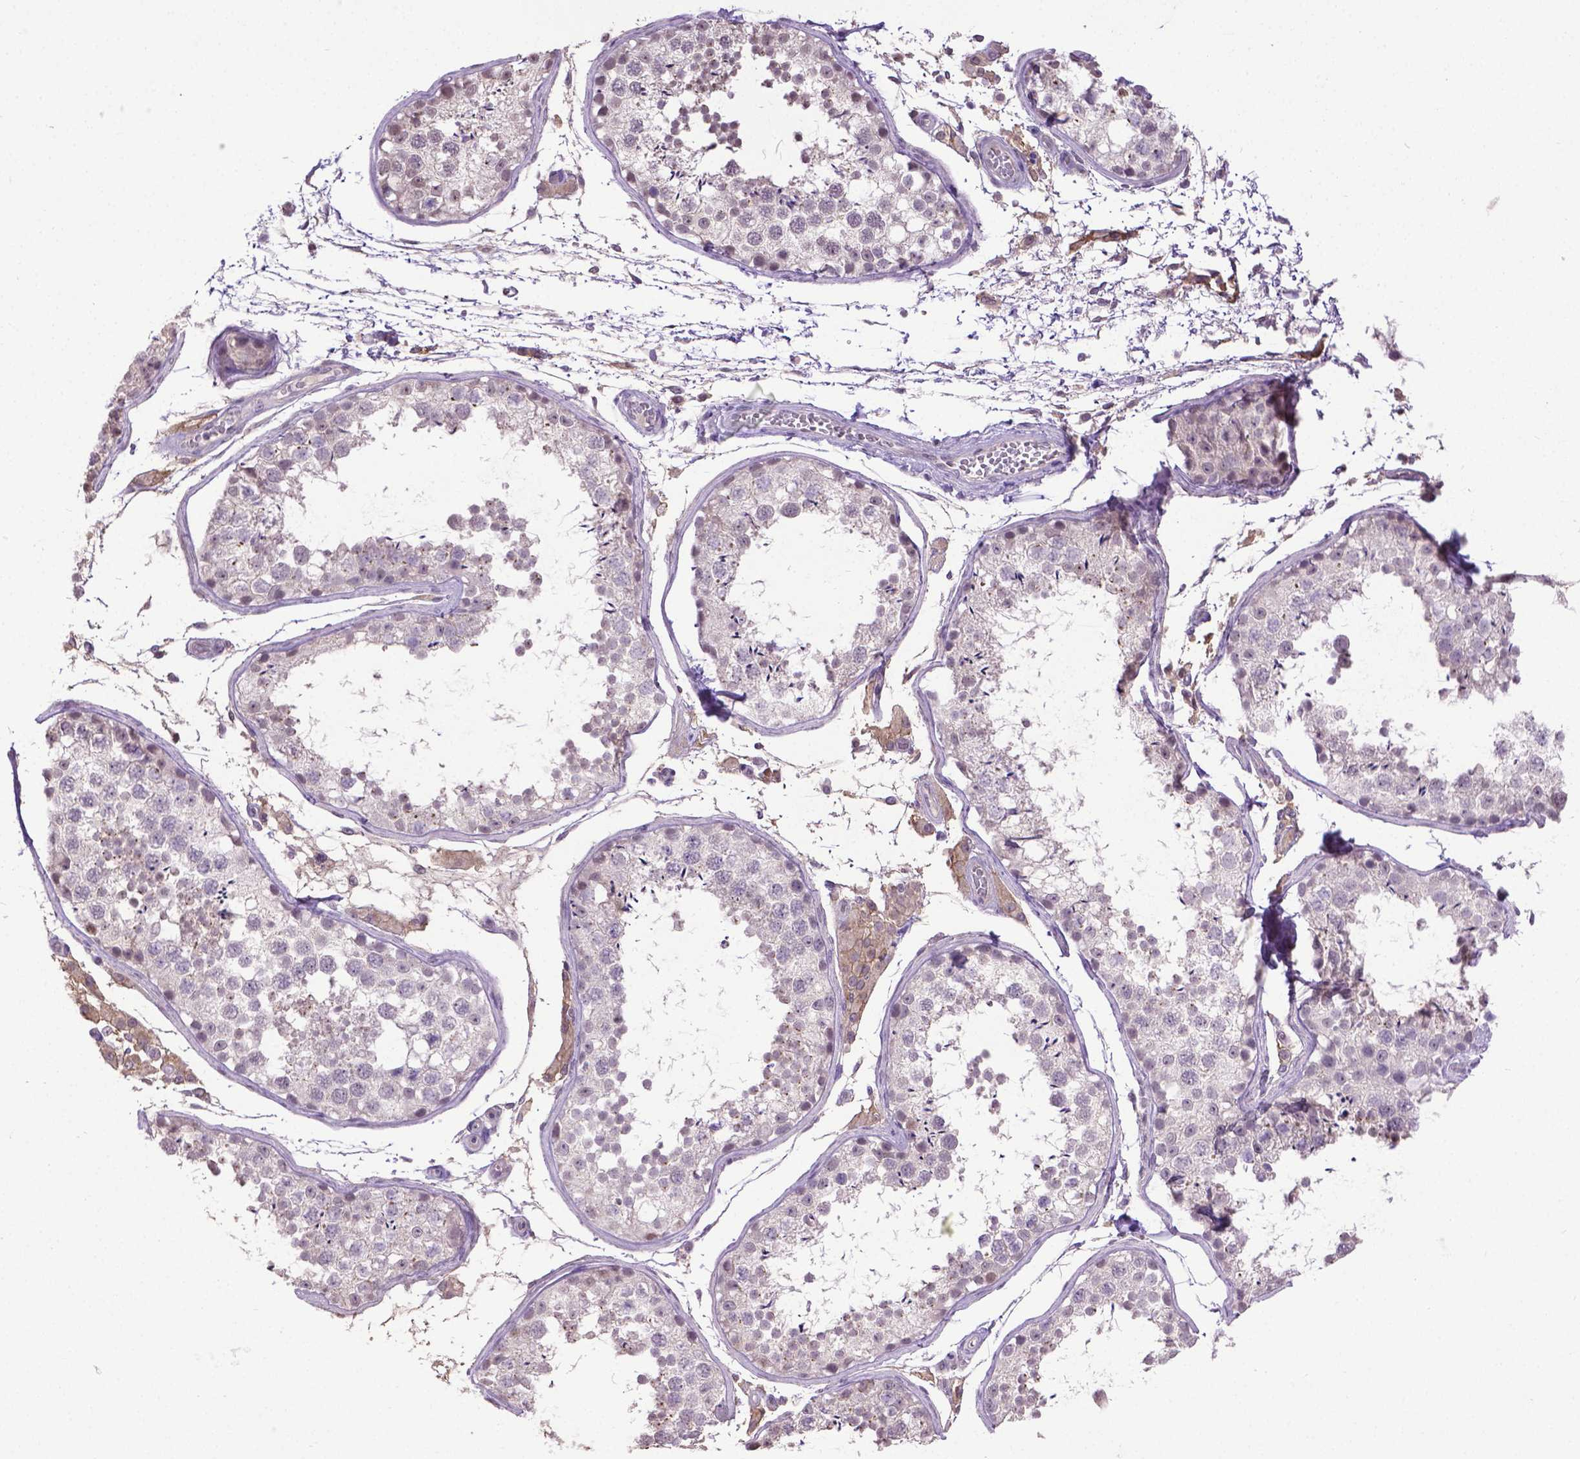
{"staining": {"intensity": "negative", "quantity": "none", "location": "none"}, "tissue": "testis", "cell_type": "Cells in seminiferous ducts", "image_type": "normal", "snomed": [{"axis": "morphology", "description": "Normal tissue, NOS"}, {"axis": "topography", "description": "Testis"}], "caption": "IHC of normal human testis shows no positivity in cells in seminiferous ducts. The staining is performed using DAB brown chromogen with nuclei counter-stained in using hematoxylin.", "gene": "CPM", "patient": {"sex": "male", "age": 29}}